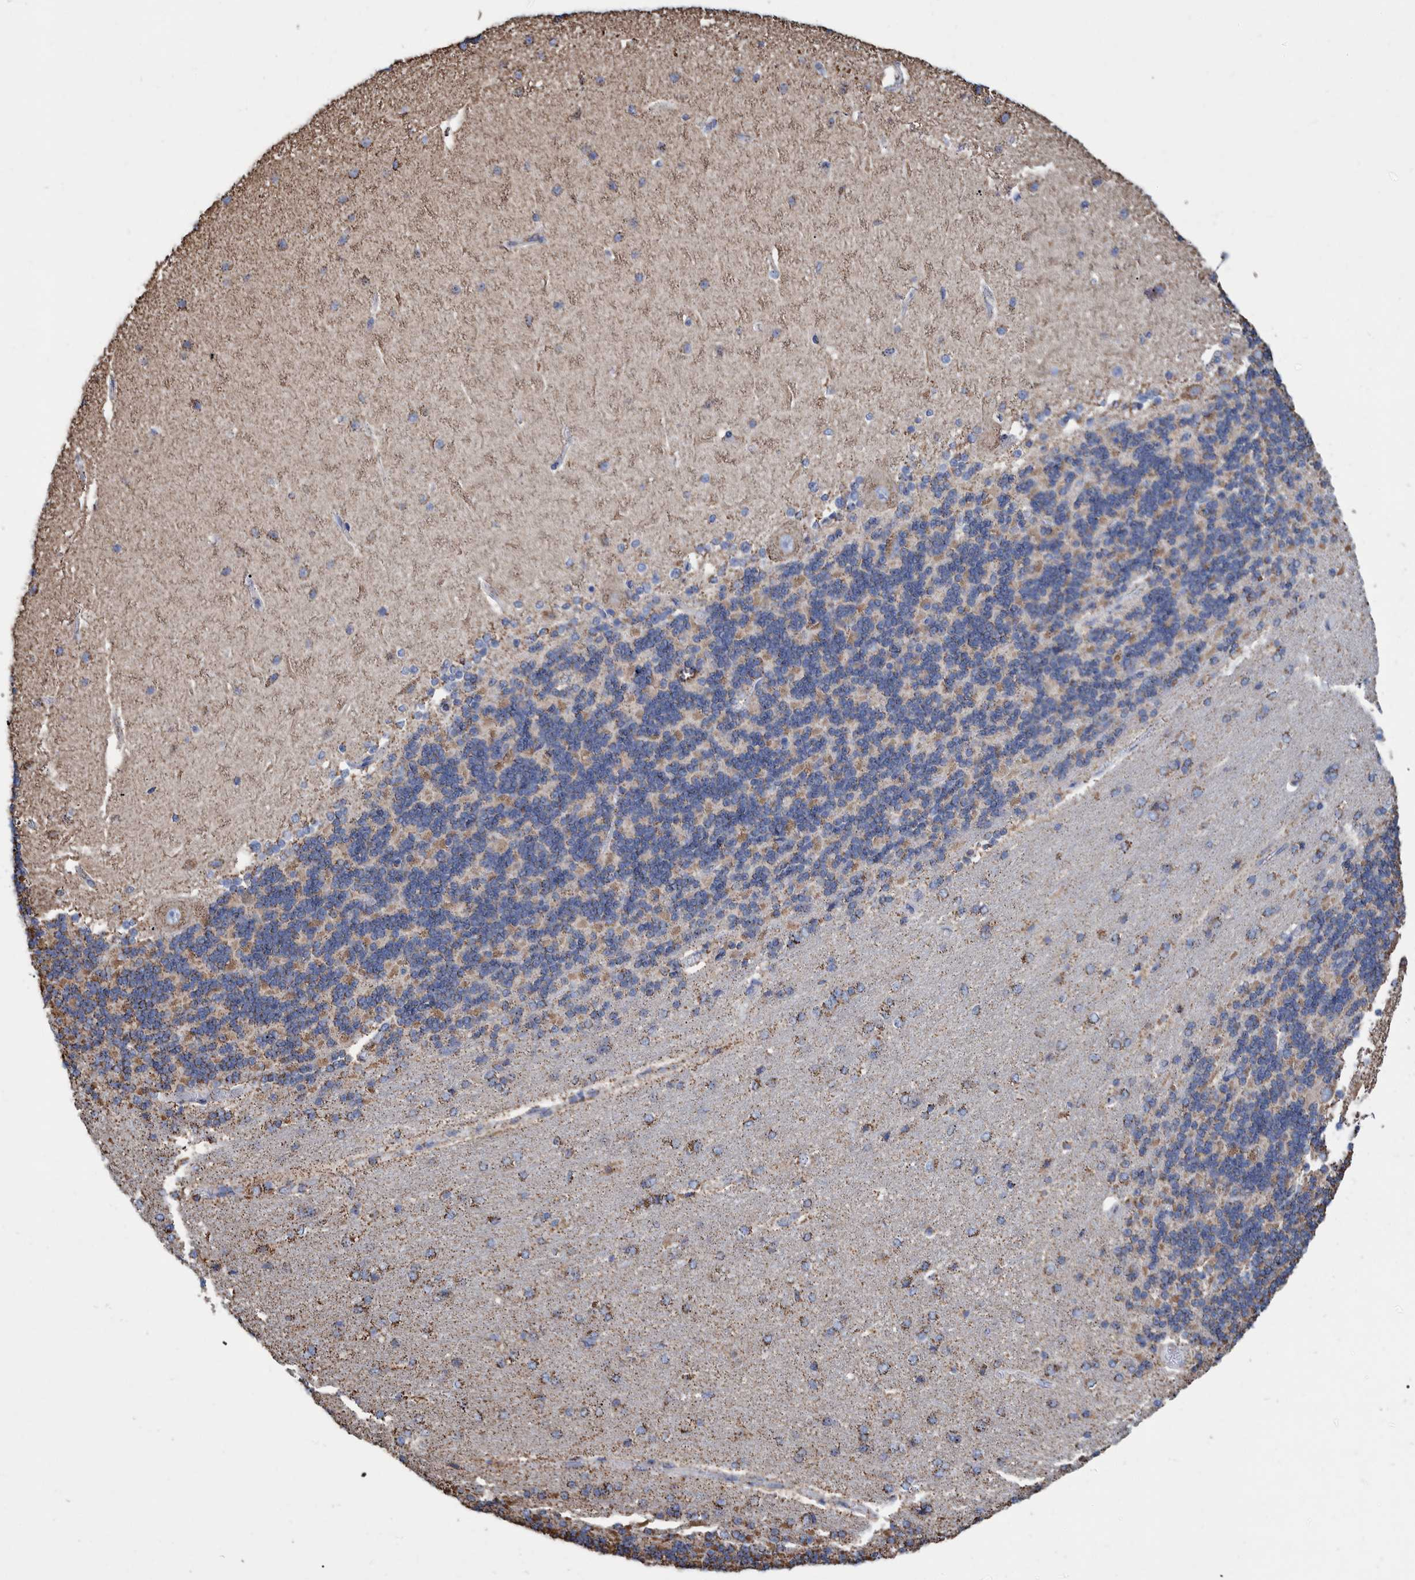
{"staining": {"intensity": "moderate", "quantity": "25%-75%", "location": "cytoplasmic/membranous"}, "tissue": "cerebellum", "cell_type": "Cells in granular layer", "image_type": "normal", "snomed": [{"axis": "morphology", "description": "Normal tissue, NOS"}, {"axis": "topography", "description": "Cerebellum"}], "caption": "An IHC image of unremarkable tissue is shown. Protein staining in brown shows moderate cytoplasmic/membranous positivity in cerebellum within cells in granular layer.", "gene": "VPS26C", "patient": {"sex": "female", "age": 54}}